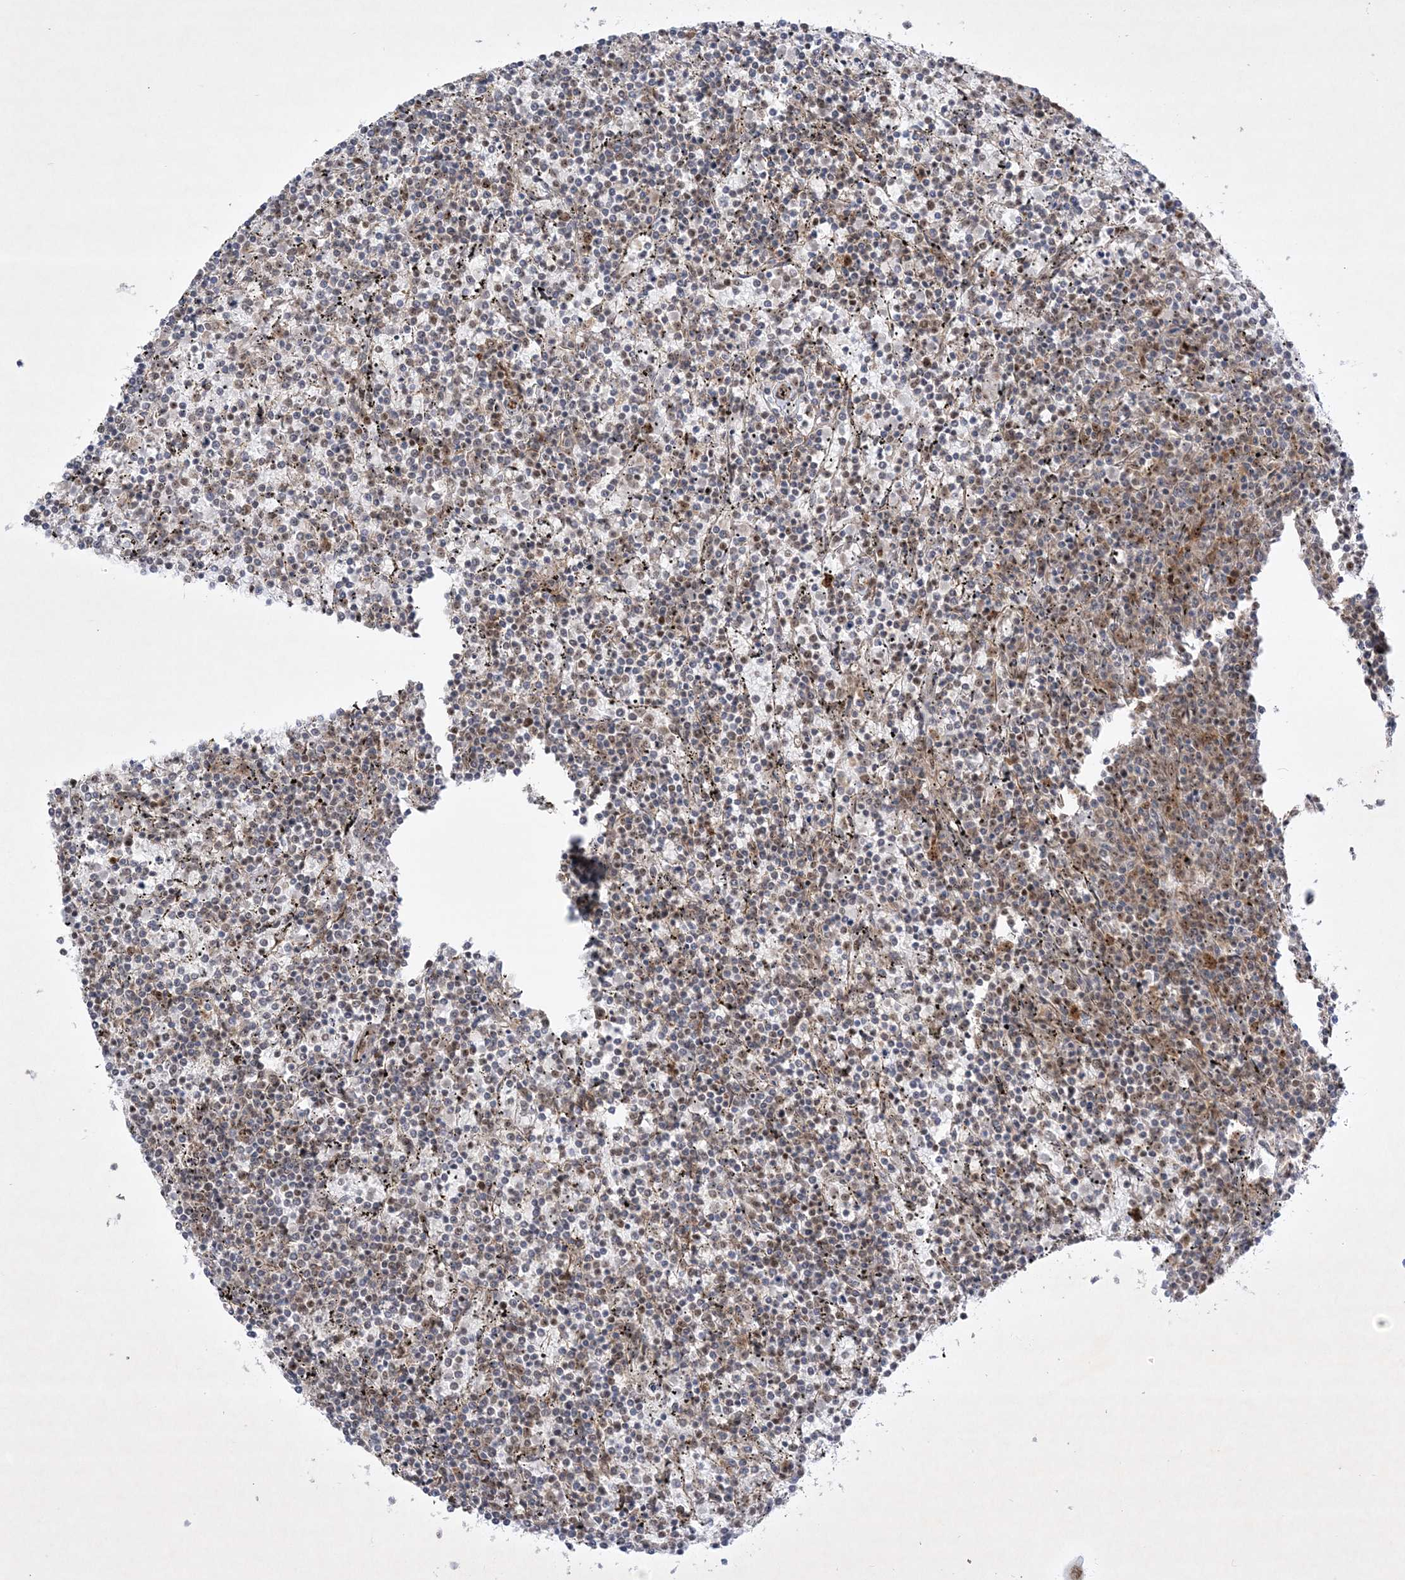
{"staining": {"intensity": "negative", "quantity": "none", "location": "none"}, "tissue": "lymphoma", "cell_type": "Tumor cells", "image_type": "cancer", "snomed": [{"axis": "morphology", "description": "Malignant lymphoma, non-Hodgkin's type, Low grade"}, {"axis": "topography", "description": "Spleen"}], "caption": "Lymphoma stained for a protein using immunohistochemistry reveals no expression tumor cells.", "gene": "NPM3", "patient": {"sex": "female", "age": 50}}